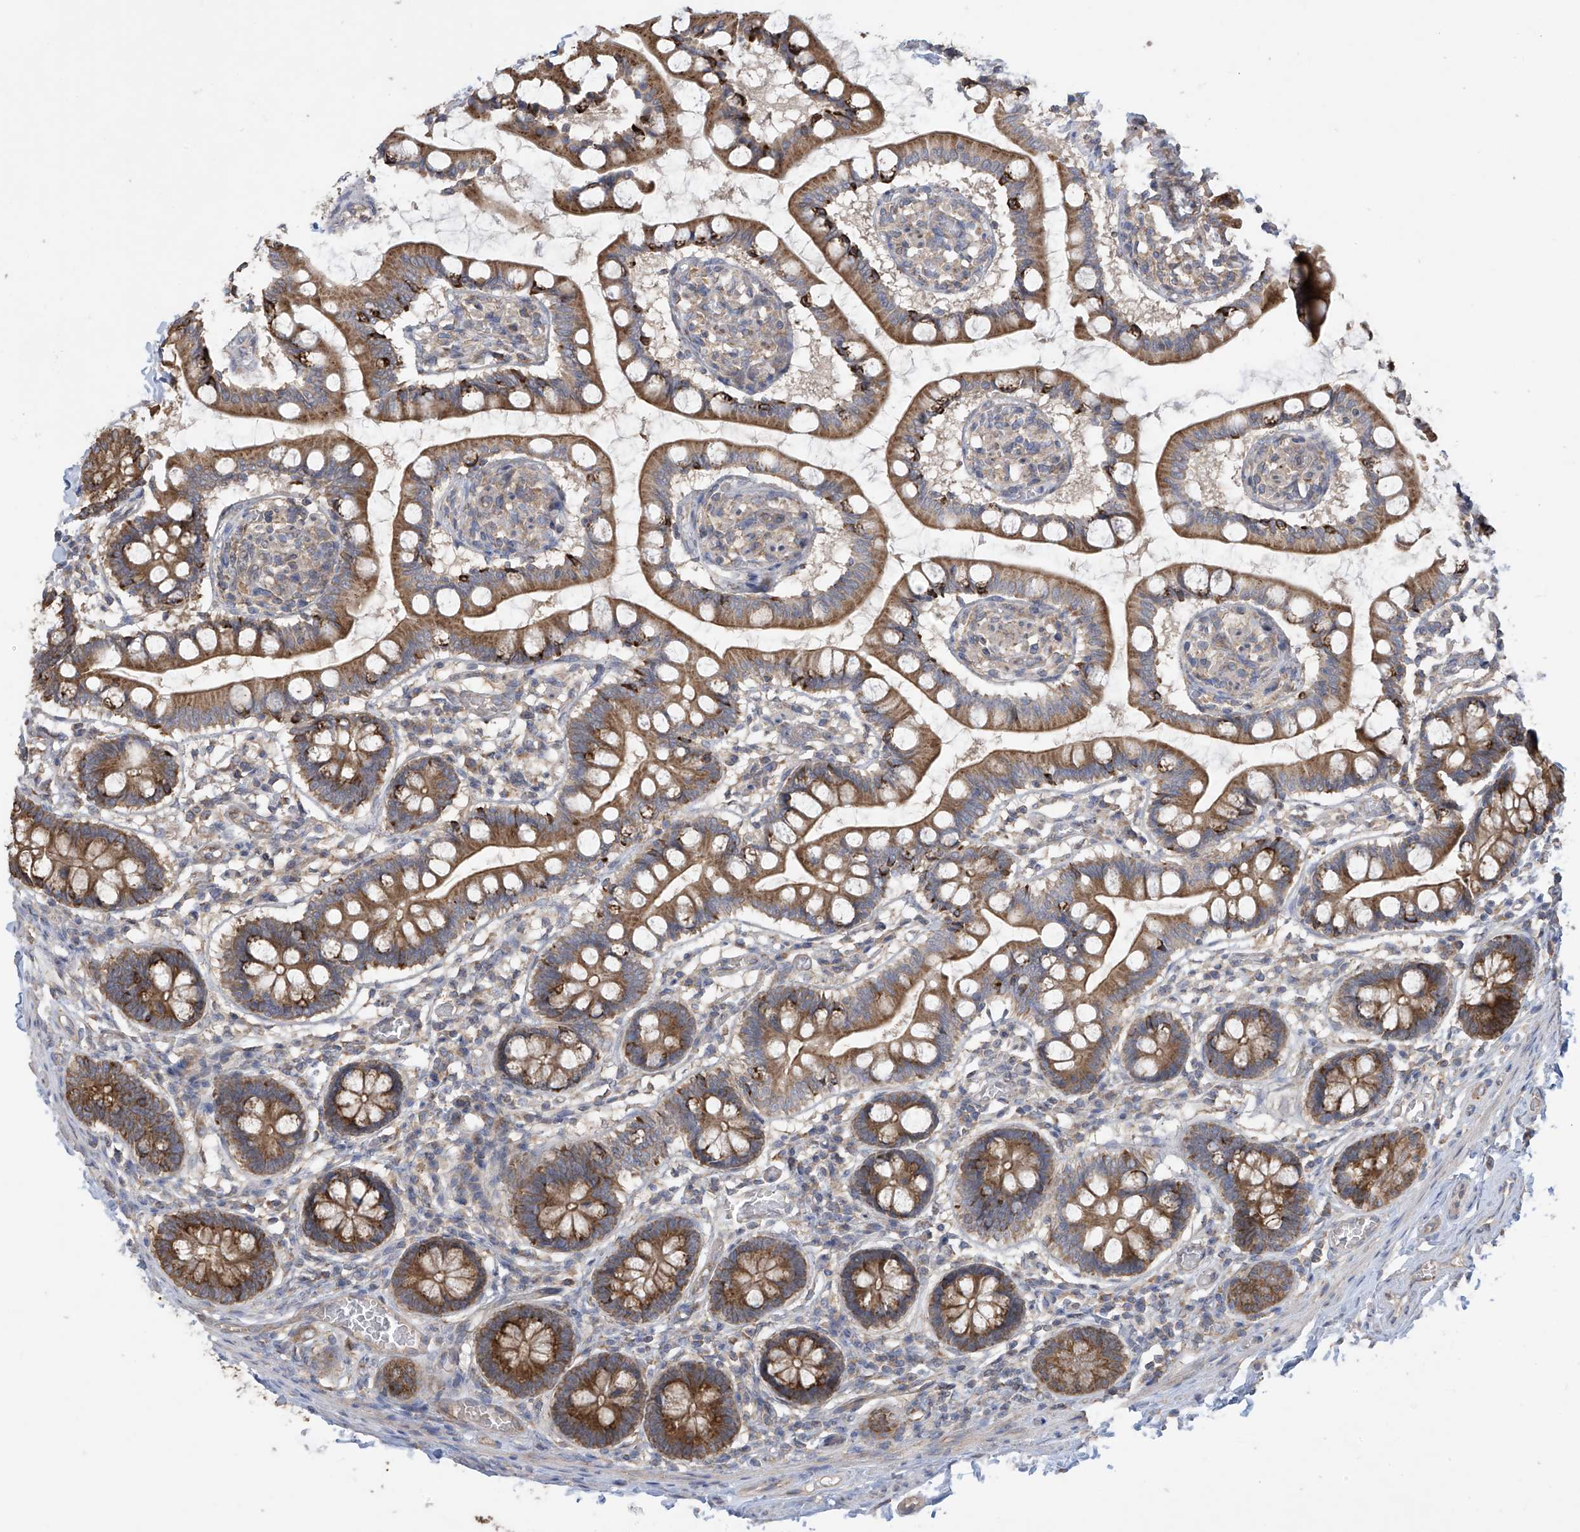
{"staining": {"intensity": "strong", "quantity": ">75%", "location": "cytoplasmic/membranous"}, "tissue": "small intestine", "cell_type": "Glandular cells", "image_type": "normal", "snomed": [{"axis": "morphology", "description": "Normal tissue, NOS"}, {"axis": "topography", "description": "Small intestine"}], "caption": "Immunohistochemistry histopathology image of benign human small intestine stained for a protein (brown), which shows high levels of strong cytoplasmic/membranous expression in about >75% of glandular cells.", "gene": "PNPT1", "patient": {"sex": "male", "age": 52}}